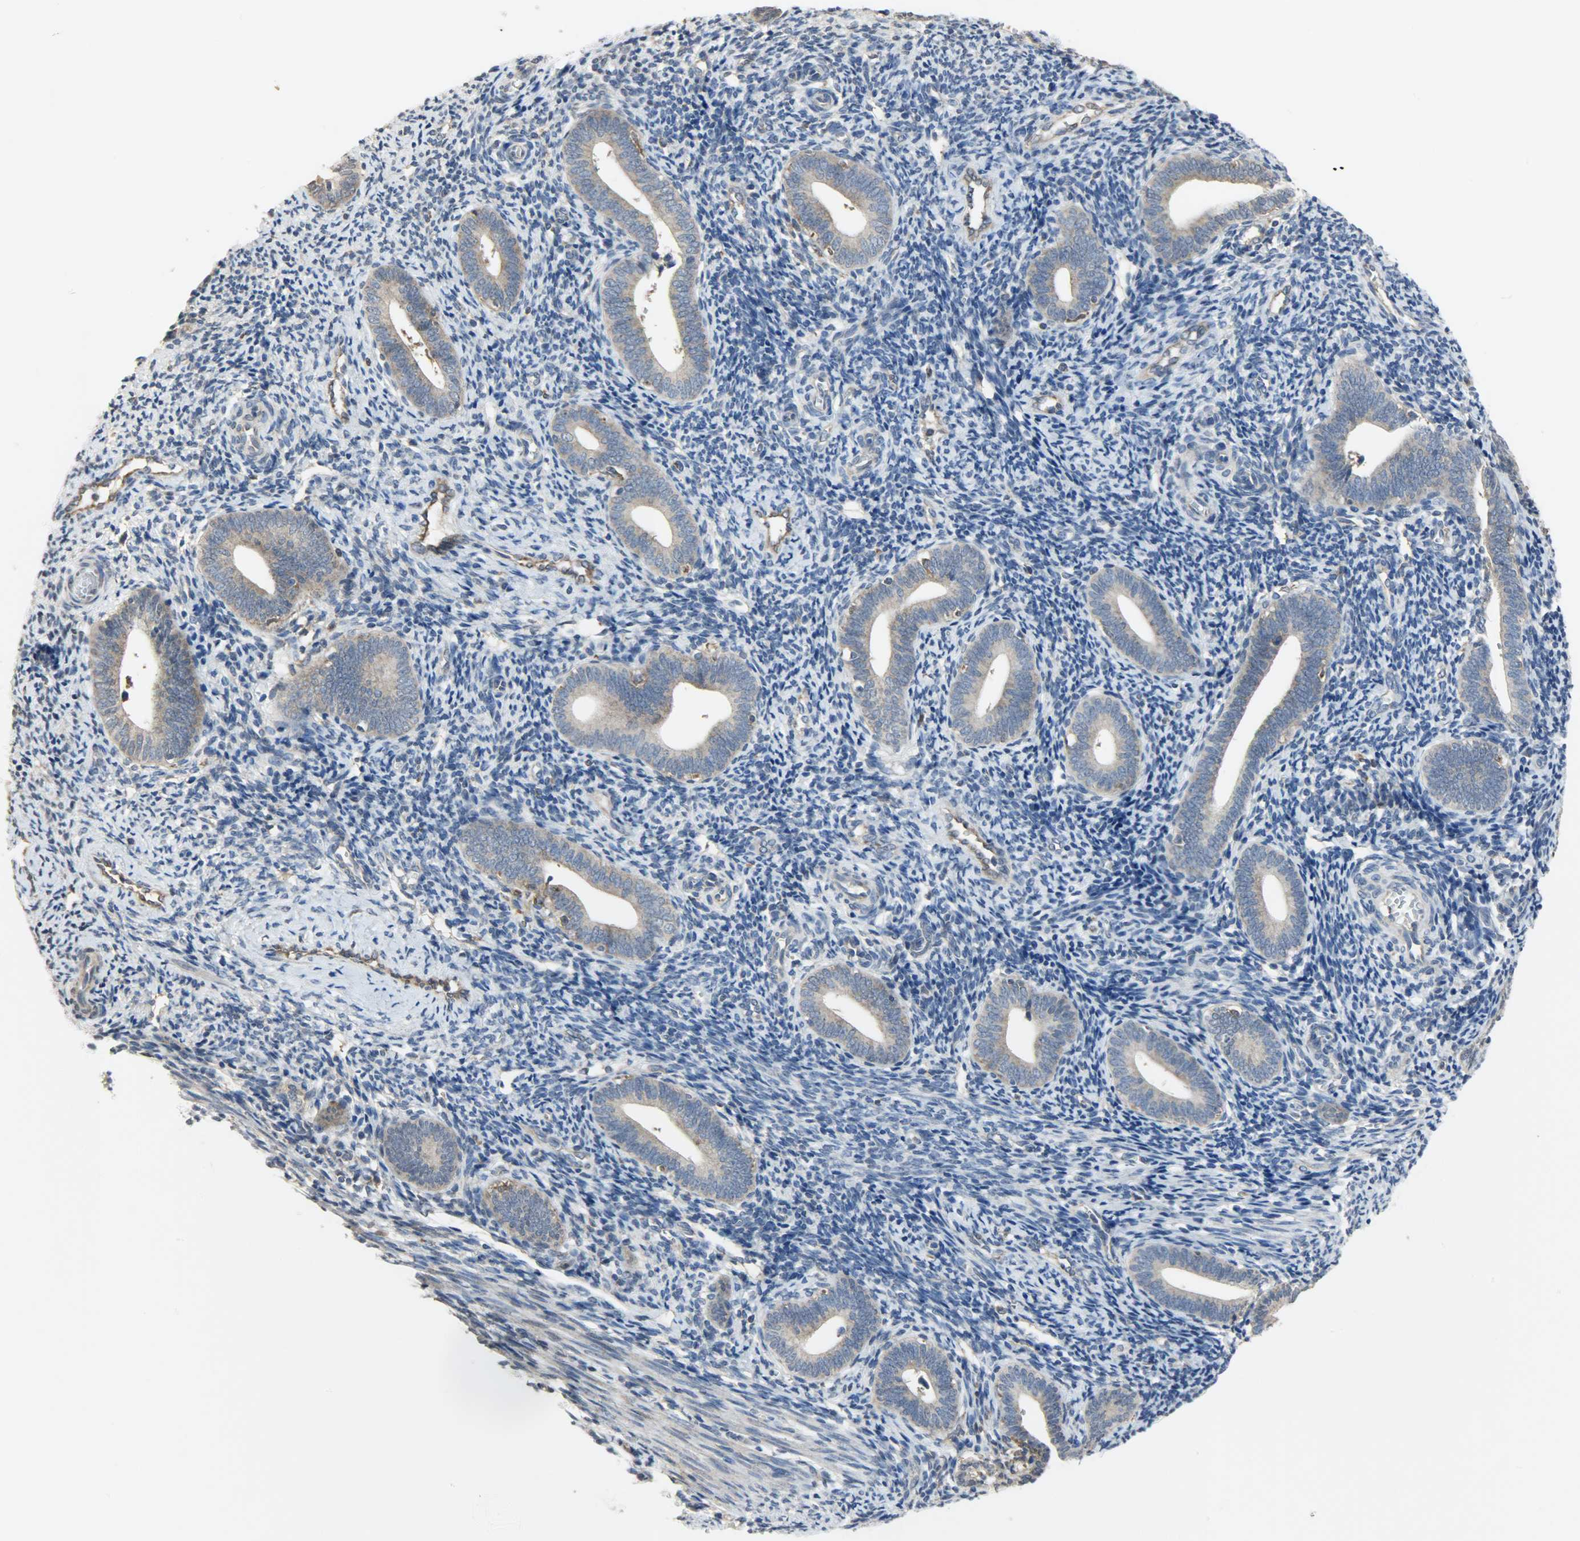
{"staining": {"intensity": "negative", "quantity": "none", "location": "none"}, "tissue": "endometrium", "cell_type": "Cells in endometrial stroma", "image_type": "normal", "snomed": [{"axis": "morphology", "description": "Normal tissue, NOS"}, {"axis": "topography", "description": "Uterus"}, {"axis": "topography", "description": "Endometrium"}], "caption": "Immunohistochemical staining of unremarkable human endometrium demonstrates no significant expression in cells in endometrial stroma.", "gene": "TRIM21", "patient": {"sex": "female", "age": 33}}